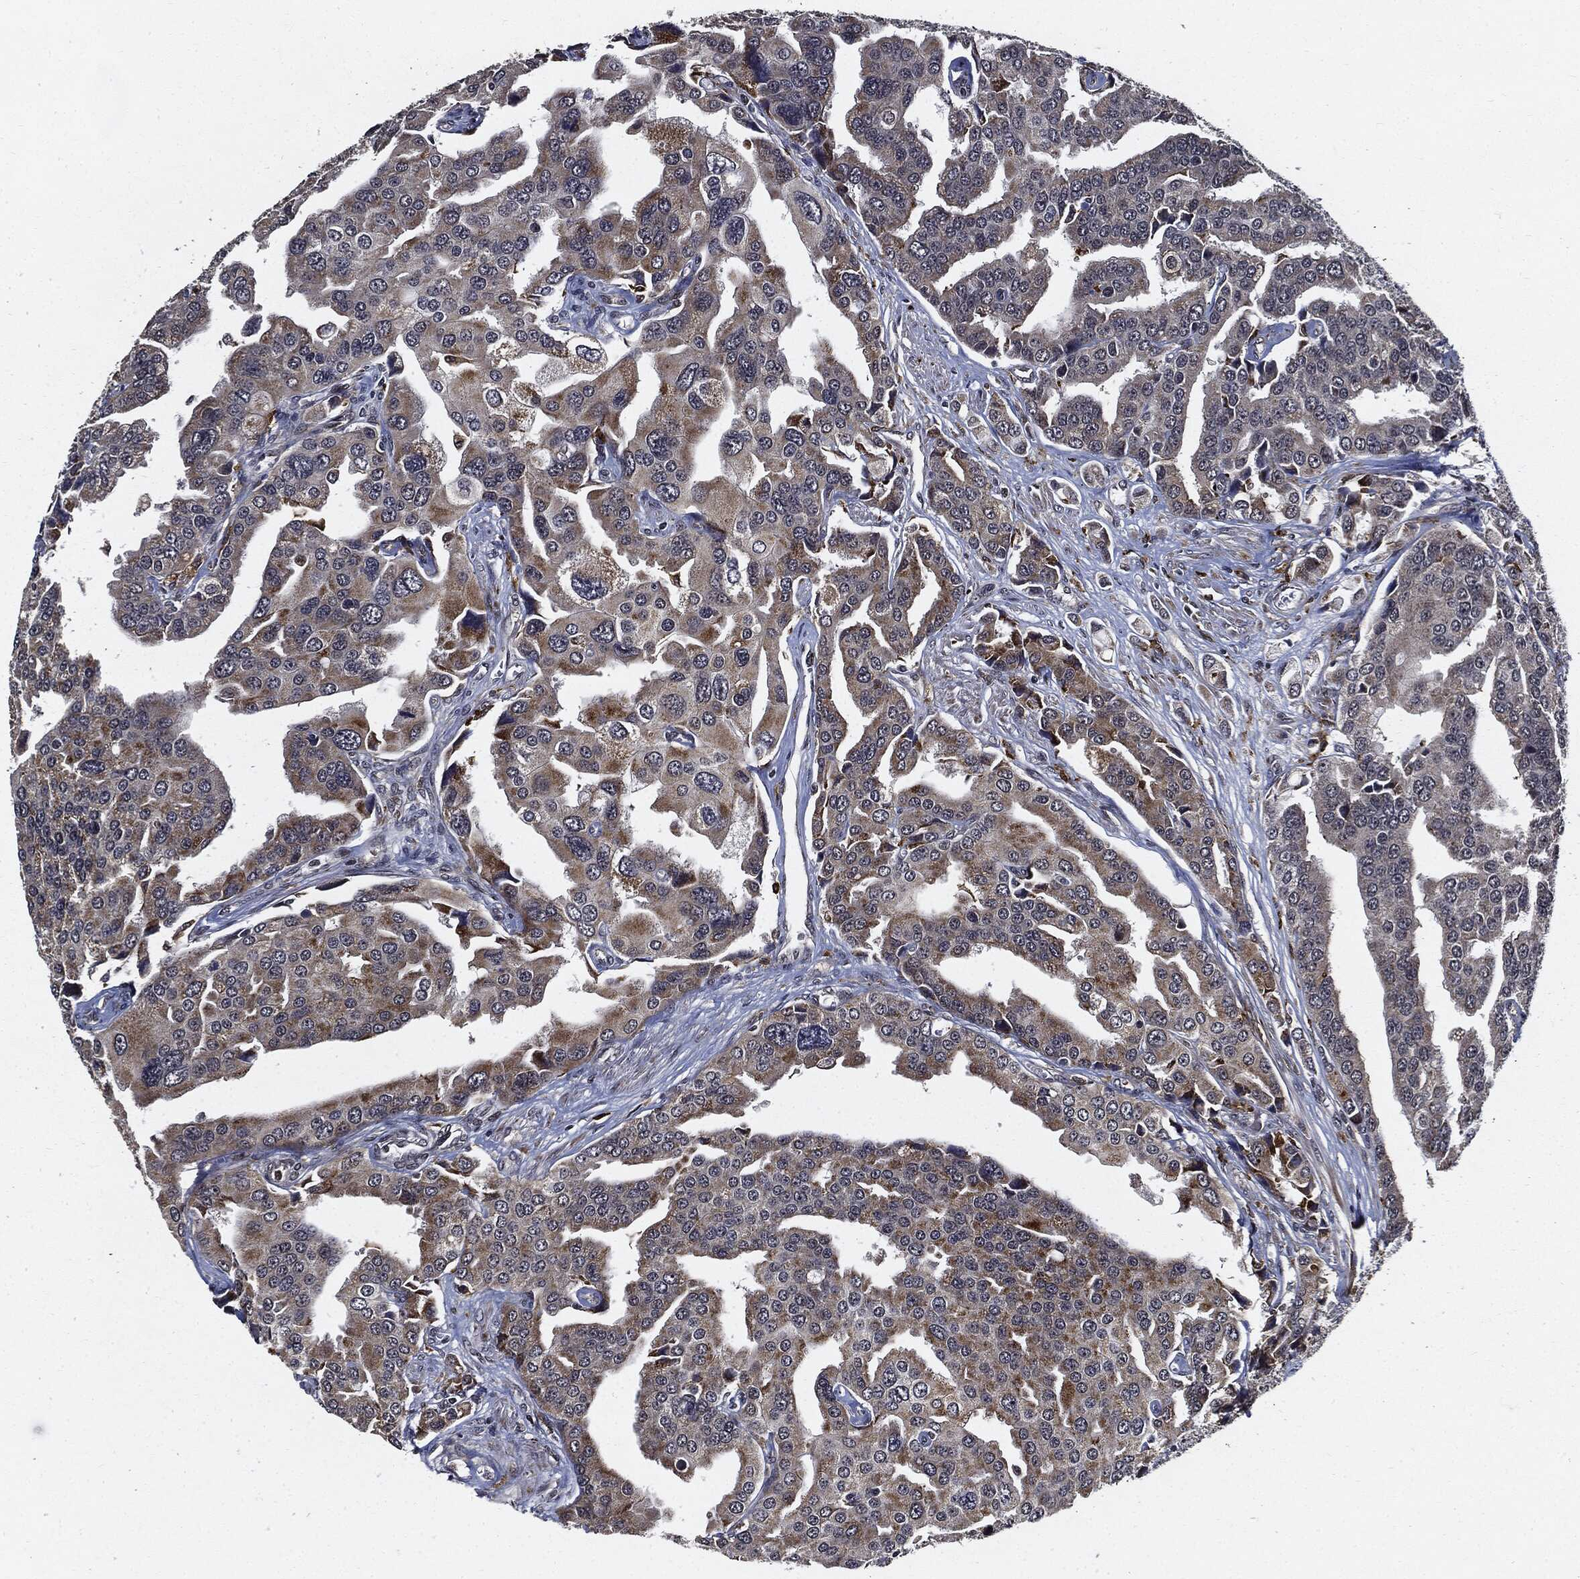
{"staining": {"intensity": "moderate", "quantity": "<25%", "location": "cytoplasmic/membranous"}, "tissue": "prostate cancer", "cell_type": "Tumor cells", "image_type": "cancer", "snomed": [{"axis": "morphology", "description": "Adenocarcinoma, NOS"}, {"axis": "topography", "description": "Prostate and seminal vesicle, NOS"}, {"axis": "topography", "description": "Prostate"}], "caption": "Human prostate adenocarcinoma stained for a protein (brown) shows moderate cytoplasmic/membranous positive expression in approximately <25% of tumor cells.", "gene": "SUGT1", "patient": {"sex": "male", "age": 69}}